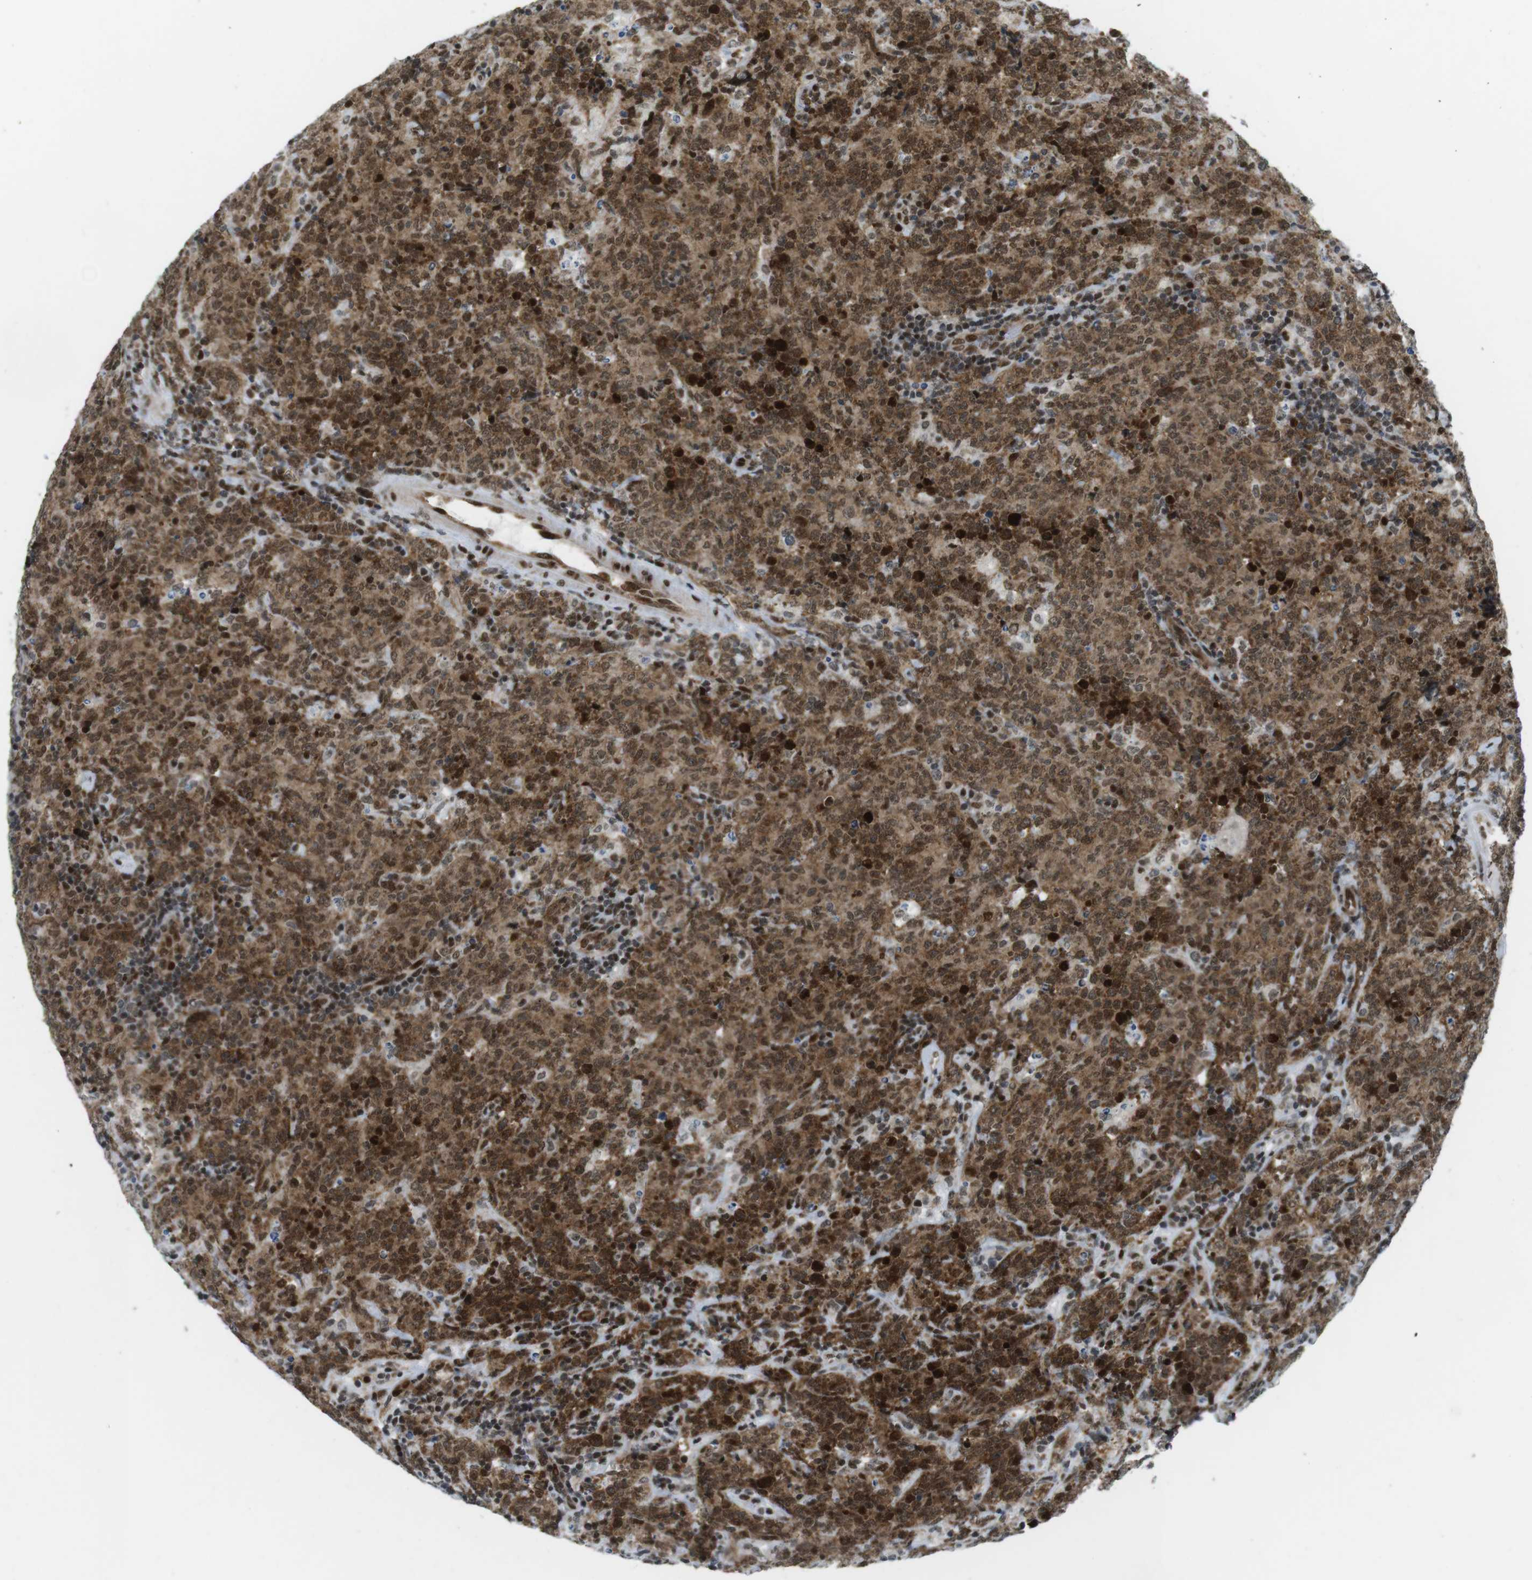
{"staining": {"intensity": "strong", "quantity": ">75%", "location": "cytoplasmic/membranous,nuclear"}, "tissue": "lymphoma", "cell_type": "Tumor cells", "image_type": "cancer", "snomed": [{"axis": "morphology", "description": "Malignant lymphoma, non-Hodgkin's type, High grade"}, {"axis": "topography", "description": "Tonsil"}], "caption": "IHC photomicrograph of neoplastic tissue: malignant lymphoma, non-Hodgkin's type (high-grade) stained using immunohistochemistry exhibits high levels of strong protein expression localized specifically in the cytoplasmic/membranous and nuclear of tumor cells, appearing as a cytoplasmic/membranous and nuclear brown color.", "gene": "CDC27", "patient": {"sex": "female", "age": 36}}